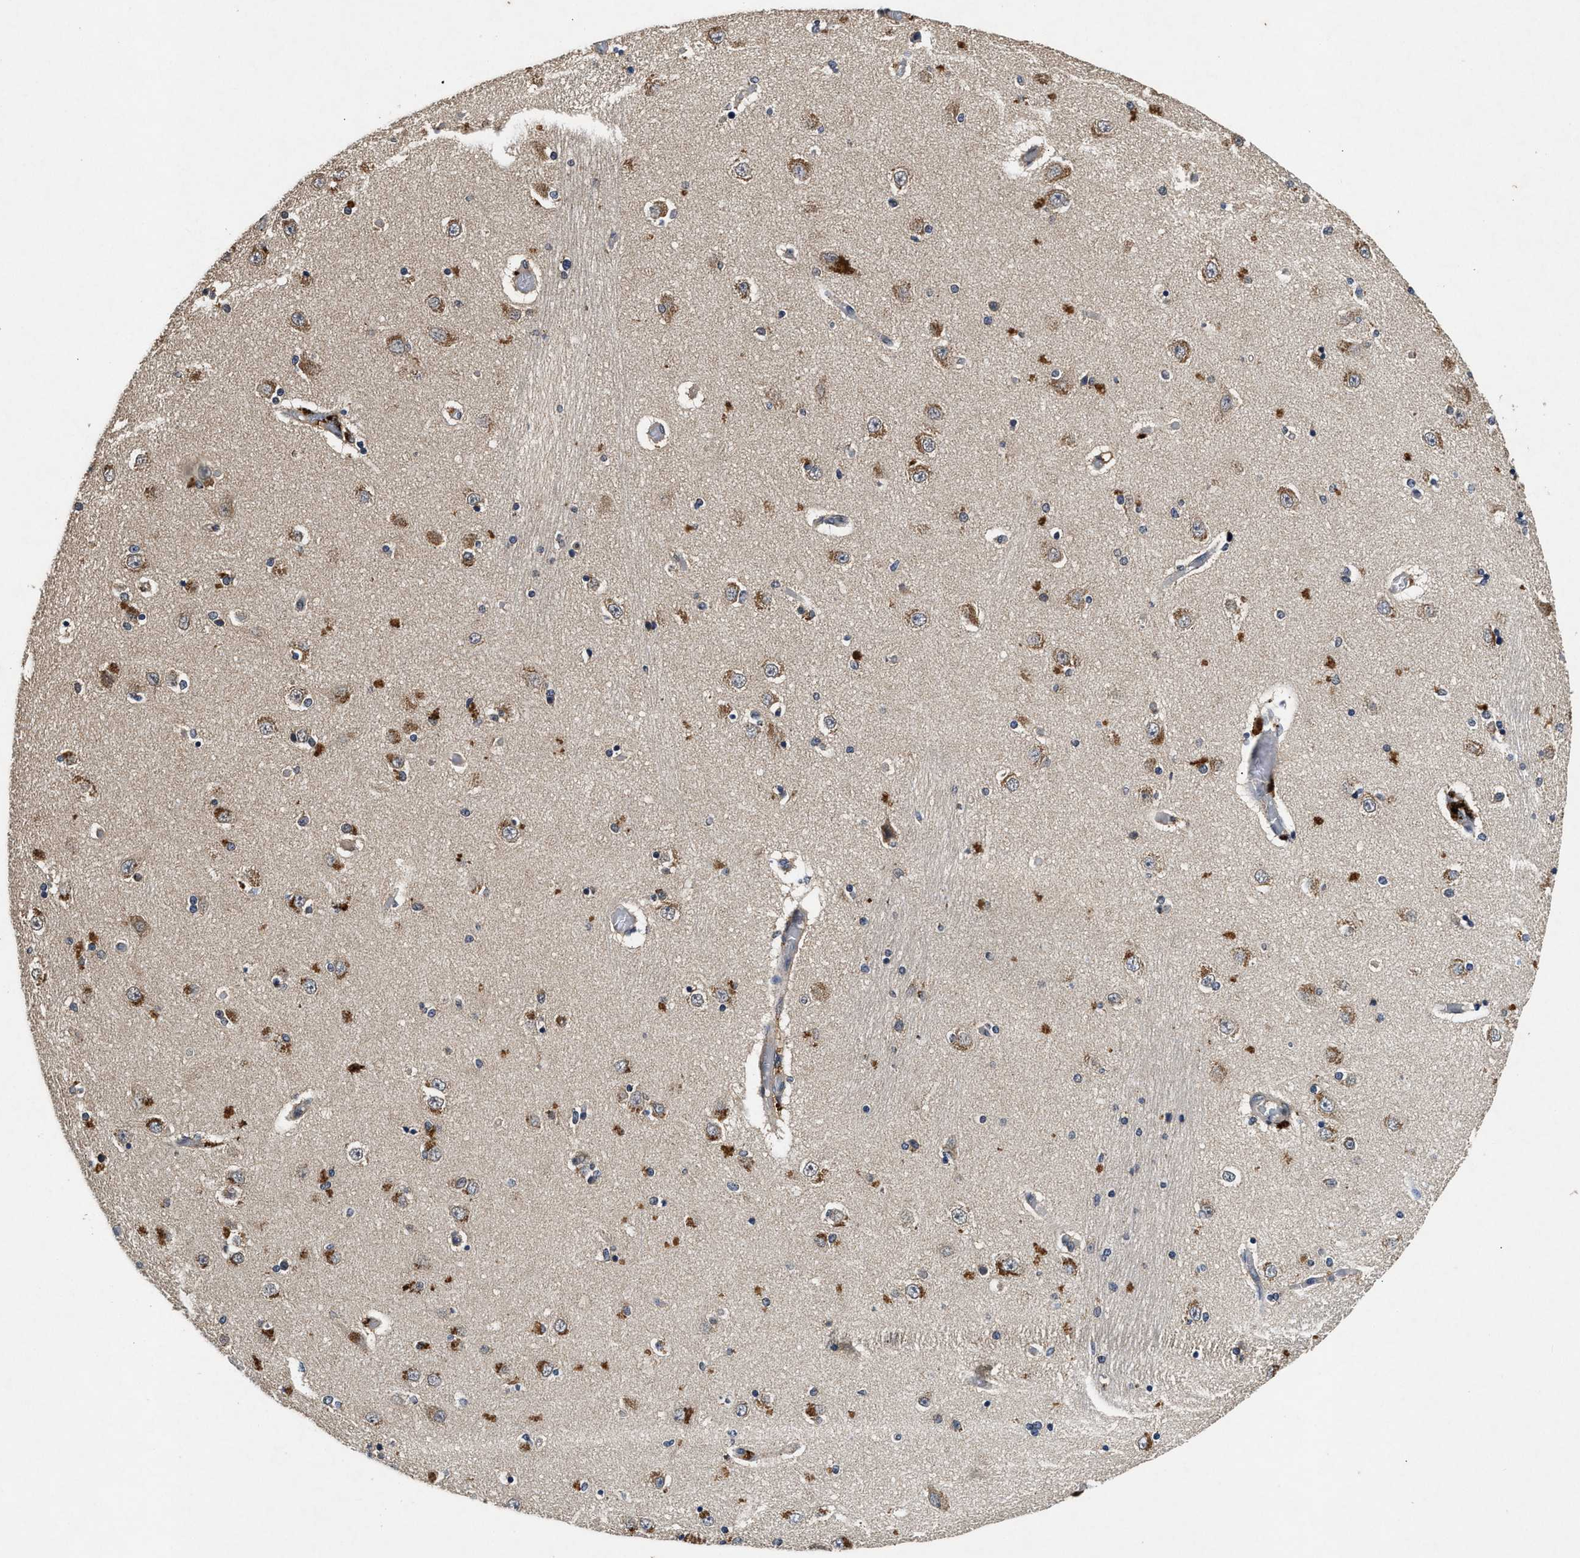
{"staining": {"intensity": "weak", "quantity": "<25%", "location": "cytoplasmic/membranous"}, "tissue": "hippocampus", "cell_type": "Glial cells", "image_type": "normal", "snomed": [{"axis": "morphology", "description": "Normal tissue, NOS"}, {"axis": "topography", "description": "Hippocampus"}], "caption": "DAB immunohistochemical staining of normal hippocampus displays no significant expression in glial cells. Brightfield microscopy of immunohistochemistry stained with DAB (brown) and hematoxylin (blue), captured at high magnification.", "gene": "PDAP1", "patient": {"sex": "female", "age": 54}}